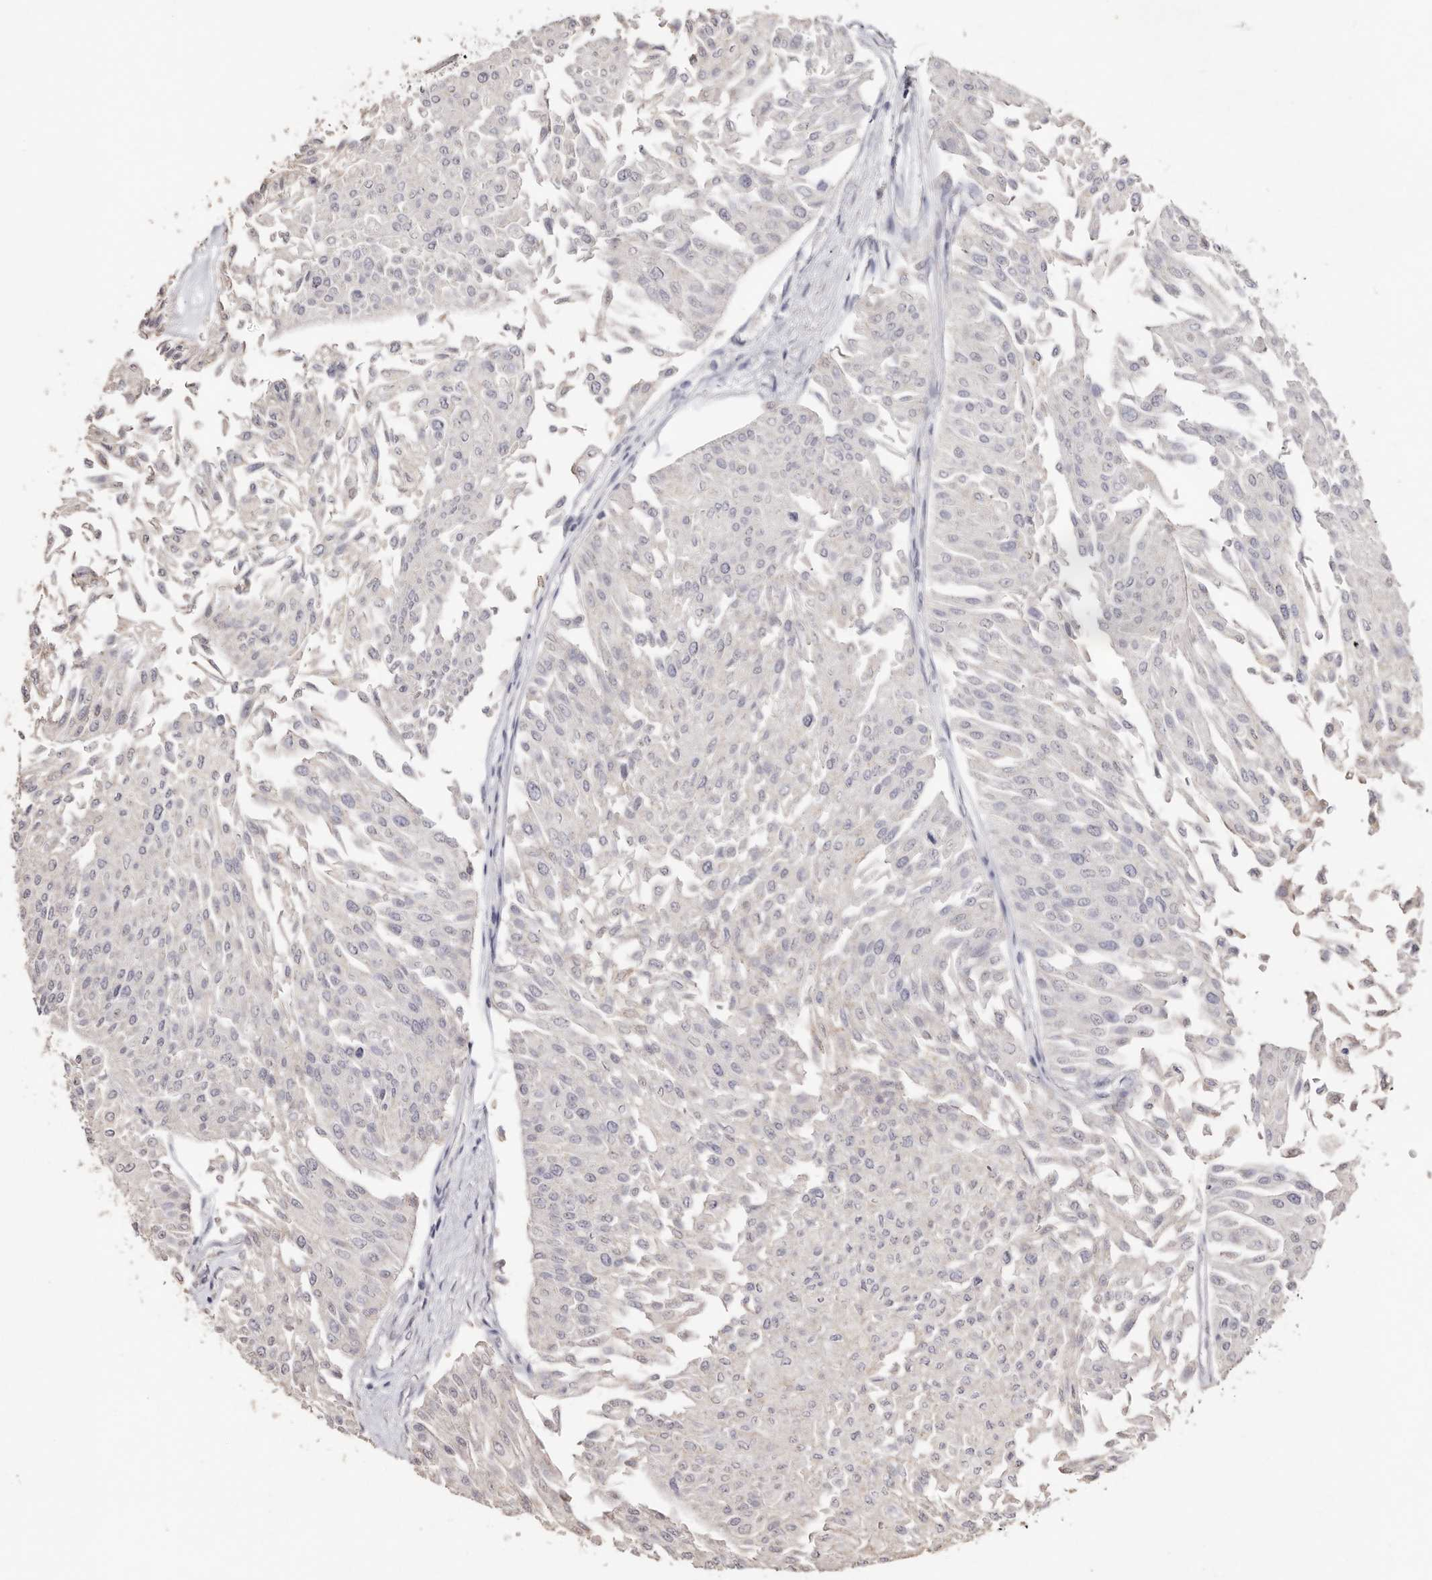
{"staining": {"intensity": "negative", "quantity": "none", "location": "none"}, "tissue": "urothelial cancer", "cell_type": "Tumor cells", "image_type": "cancer", "snomed": [{"axis": "morphology", "description": "Urothelial carcinoma, Low grade"}, {"axis": "topography", "description": "Urinary bladder"}], "caption": "Protein analysis of urothelial cancer displays no significant positivity in tumor cells.", "gene": "LGALS7B", "patient": {"sex": "male", "age": 67}}